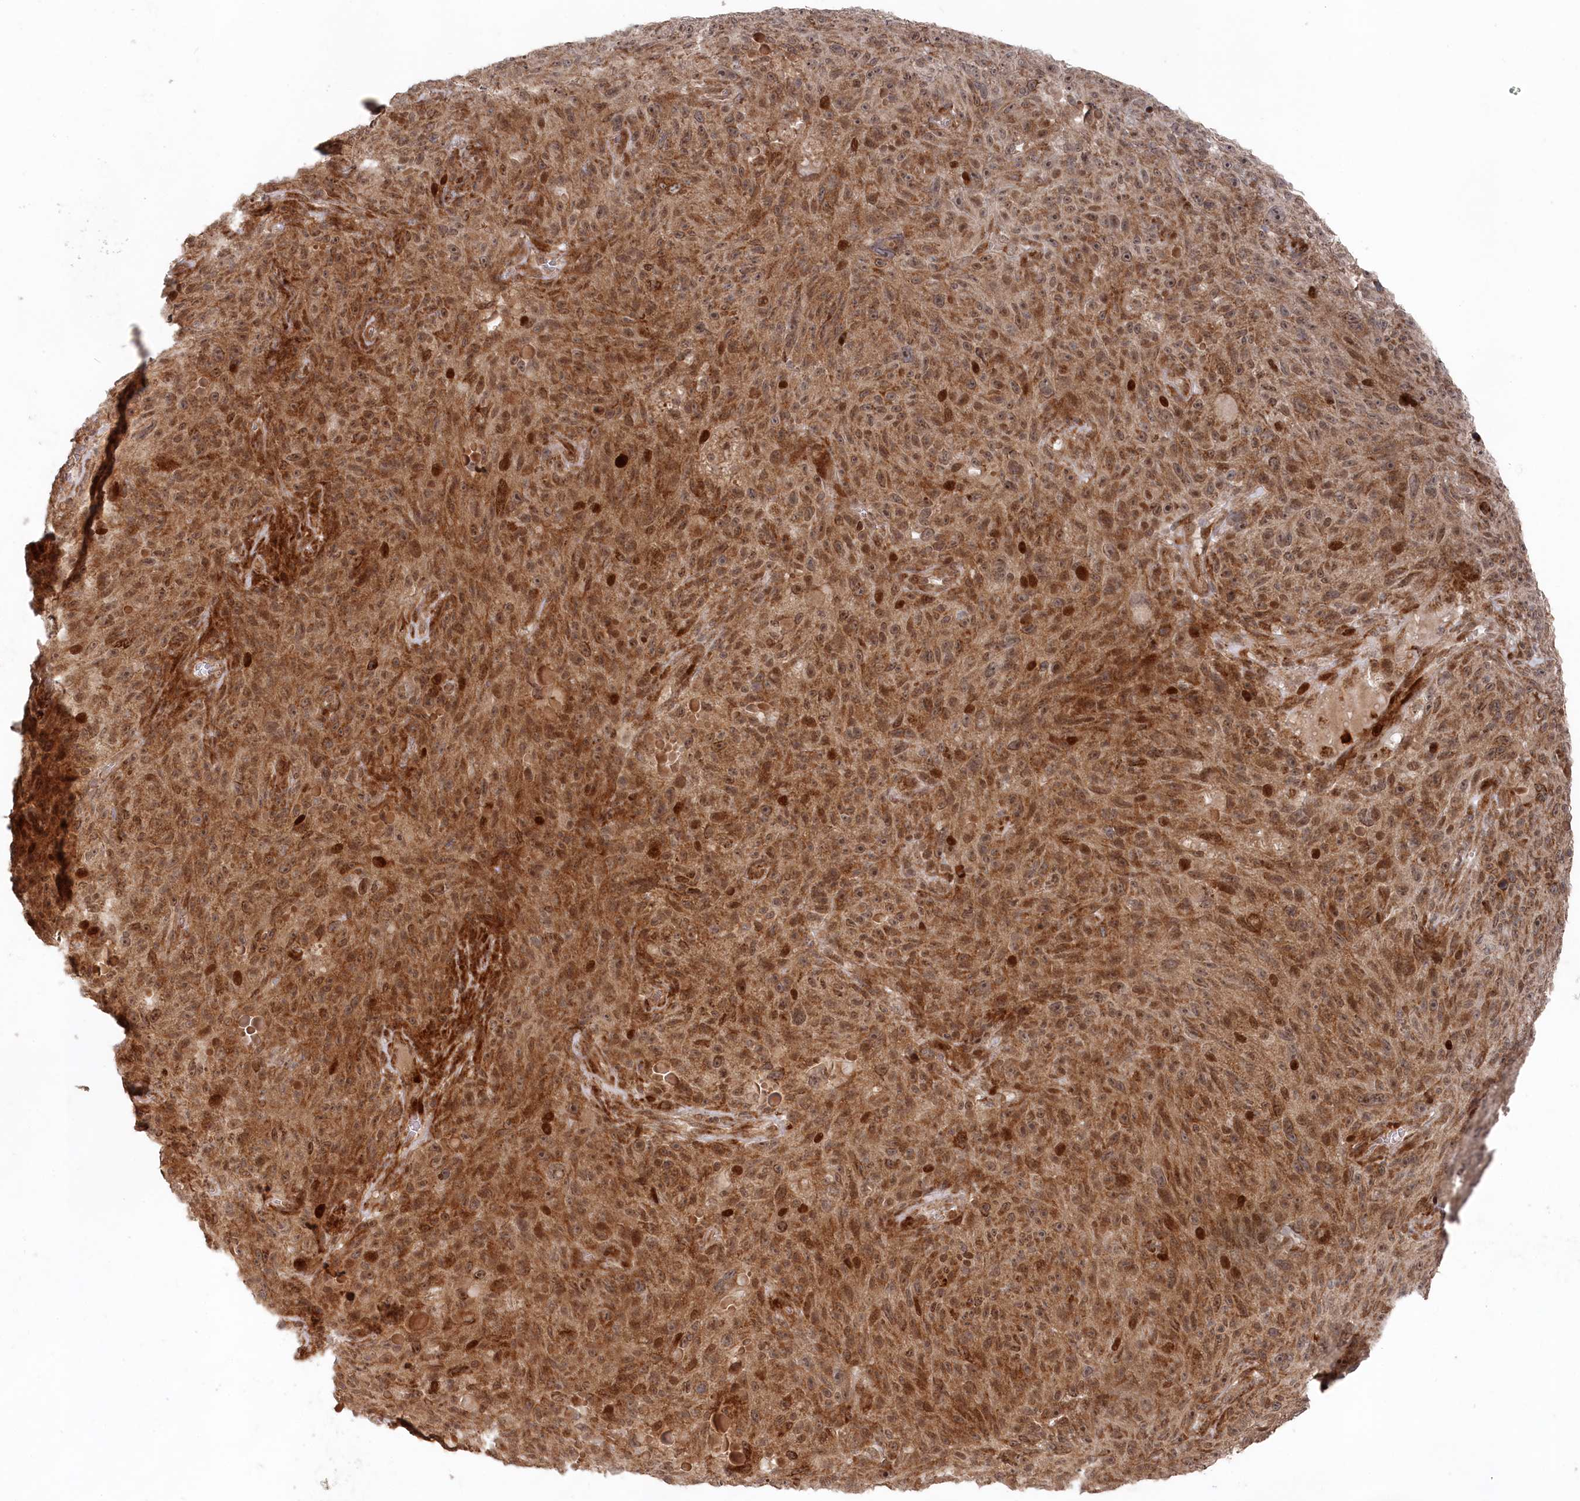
{"staining": {"intensity": "moderate", "quantity": ">75%", "location": "cytoplasmic/membranous,nuclear"}, "tissue": "melanoma", "cell_type": "Tumor cells", "image_type": "cancer", "snomed": [{"axis": "morphology", "description": "Malignant melanoma, NOS"}, {"axis": "topography", "description": "Skin"}], "caption": "Melanoma was stained to show a protein in brown. There is medium levels of moderate cytoplasmic/membranous and nuclear positivity in approximately >75% of tumor cells. The protein is shown in brown color, while the nuclei are stained blue.", "gene": "POLR3A", "patient": {"sex": "female", "age": 82}}